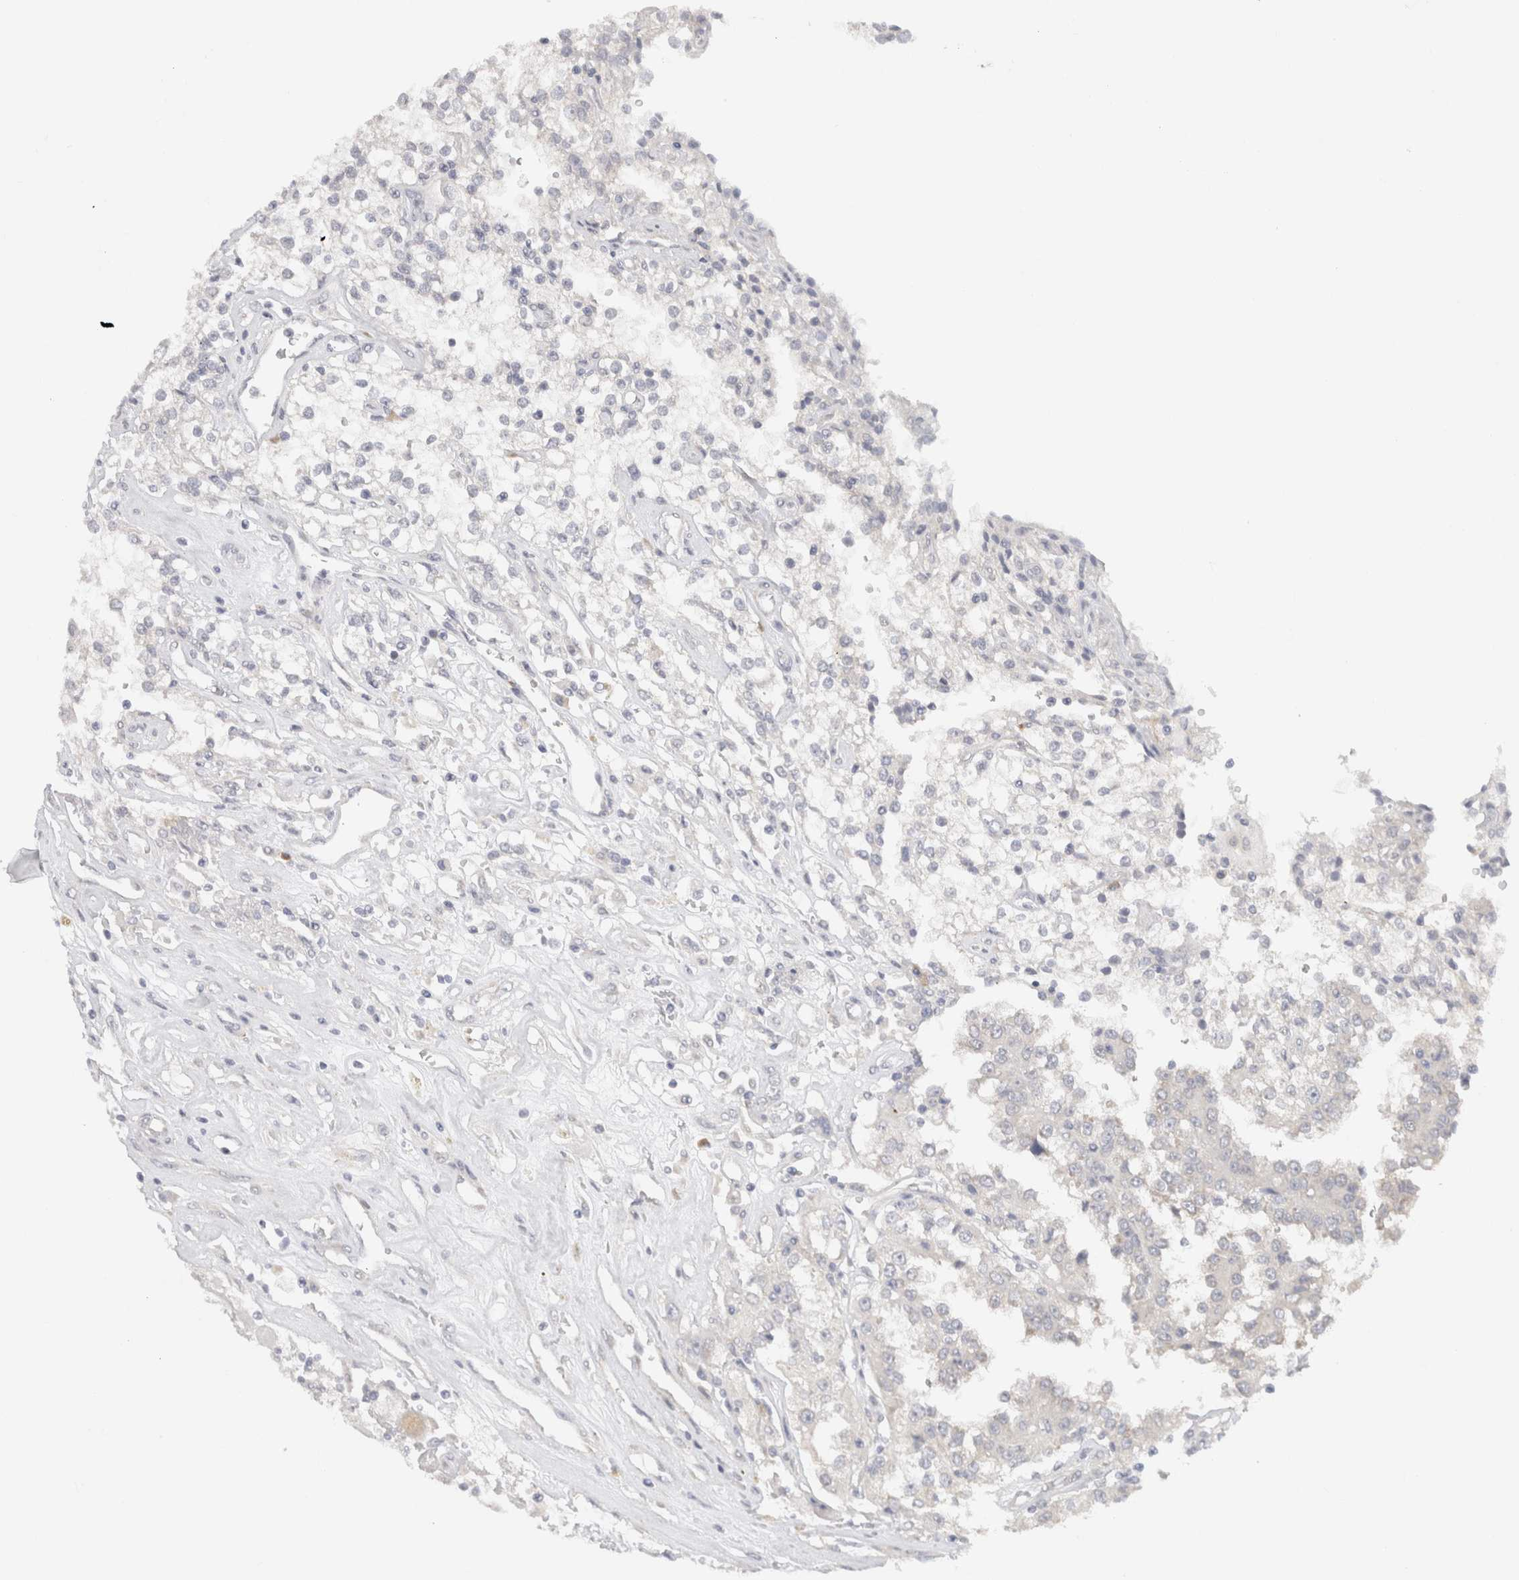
{"staining": {"intensity": "negative", "quantity": "none", "location": "none"}, "tissue": "renal cancer", "cell_type": "Tumor cells", "image_type": "cancer", "snomed": [{"axis": "morphology", "description": "Adenocarcinoma, NOS"}, {"axis": "topography", "description": "Kidney"}], "caption": "Tumor cells show no significant positivity in renal cancer (adenocarcinoma).", "gene": "CHRM4", "patient": {"sex": "female", "age": 52}}